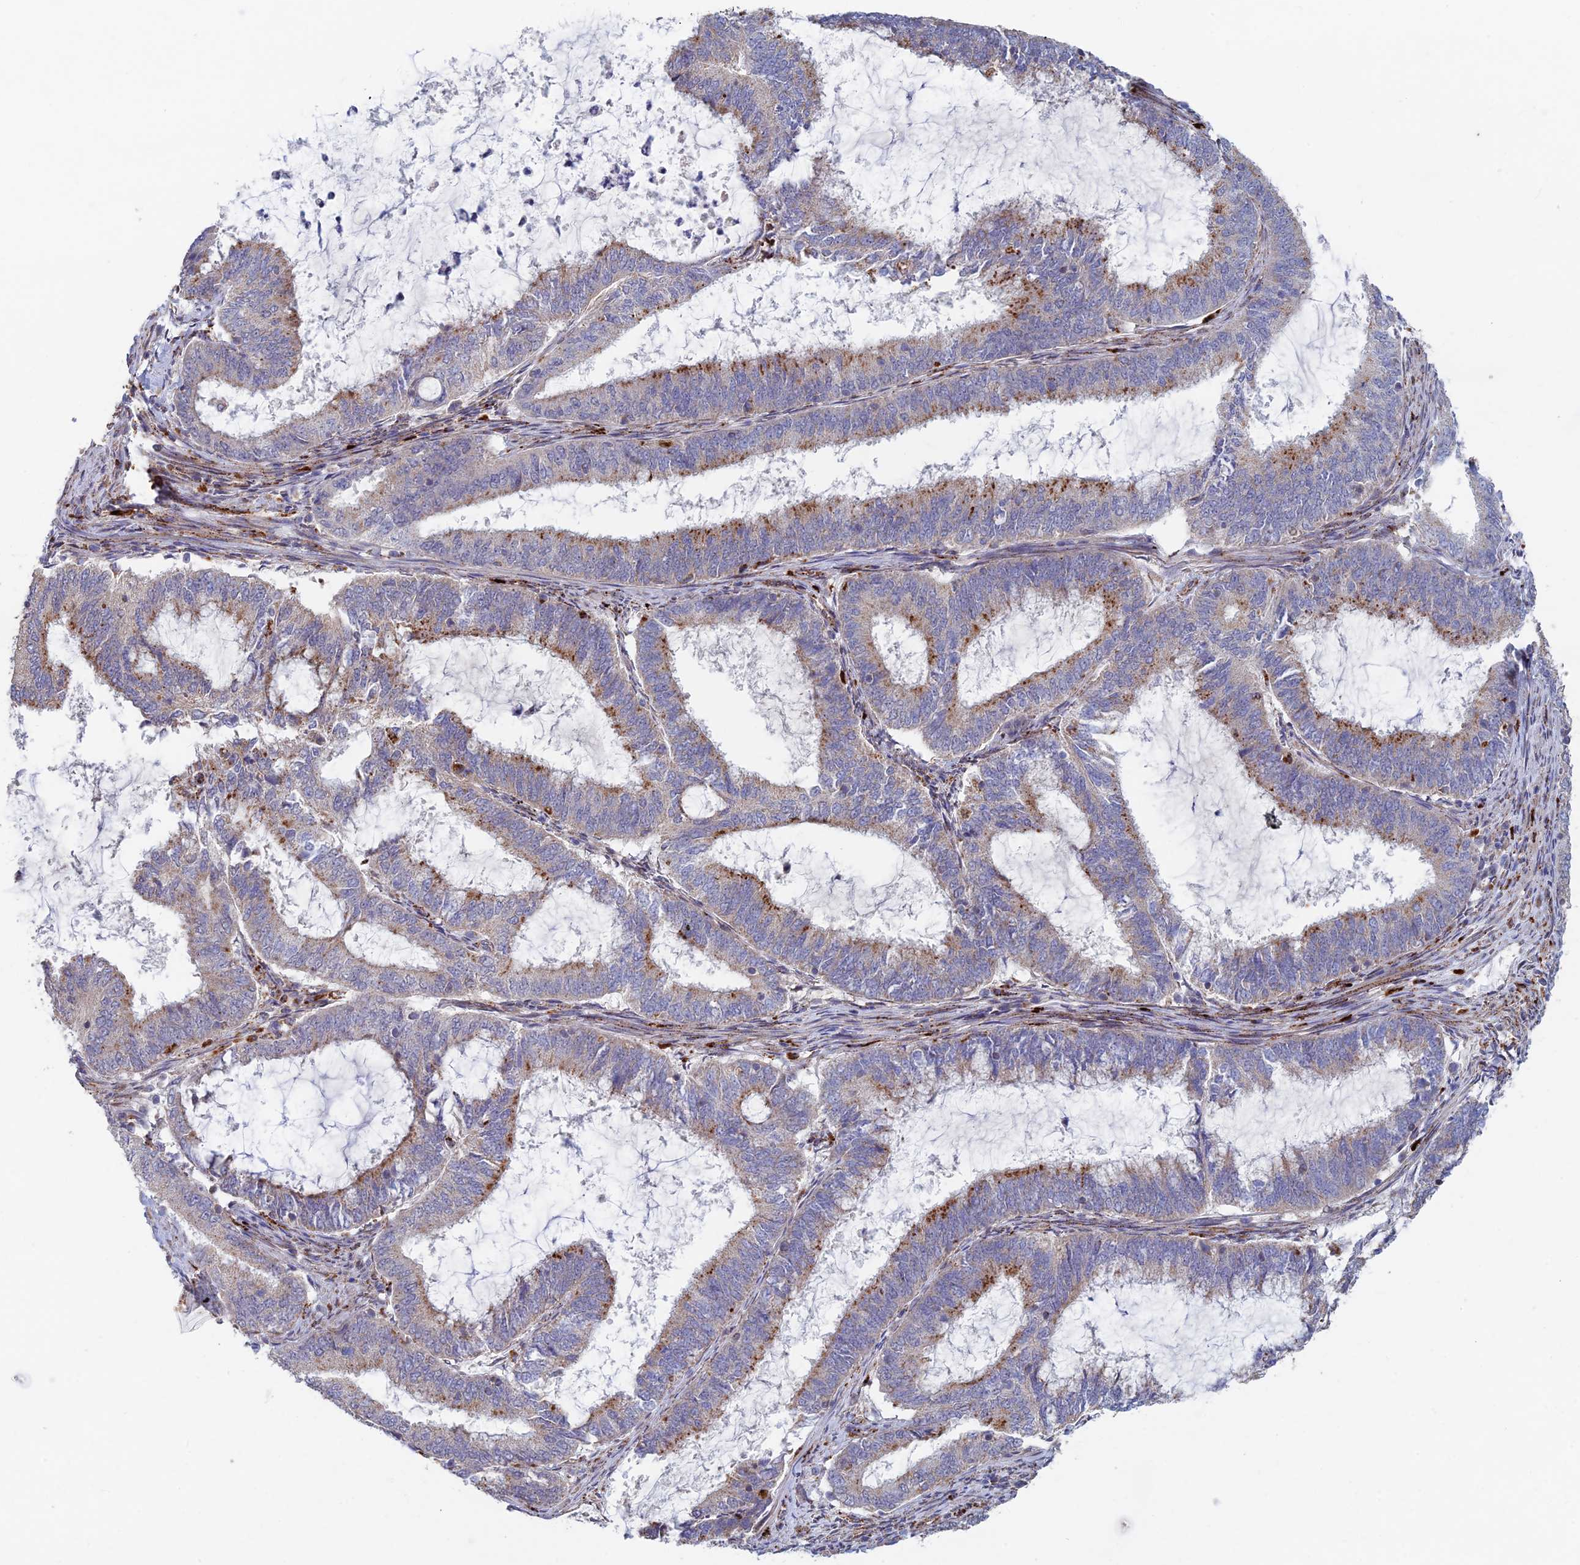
{"staining": {"intensity": "moderate", "quantity": "<25%", "location": "cytoplasmic/membranous"}, "tissue": "endometrial cancer", "cell_type": "Tumor cells", "image_type": "cancer", "snomed": [{"axis": "morphology", "description": "Adenocarcinoma, NOS"}, {"axis": "topography", "description": "Endometrium"}], "caption": "Human endometrial adenocarcinoma stained with a protein marker displays moderate staining in tumor cells.", "gene": "FOXS1", "patient": {"sex": "female", "age": 51}}